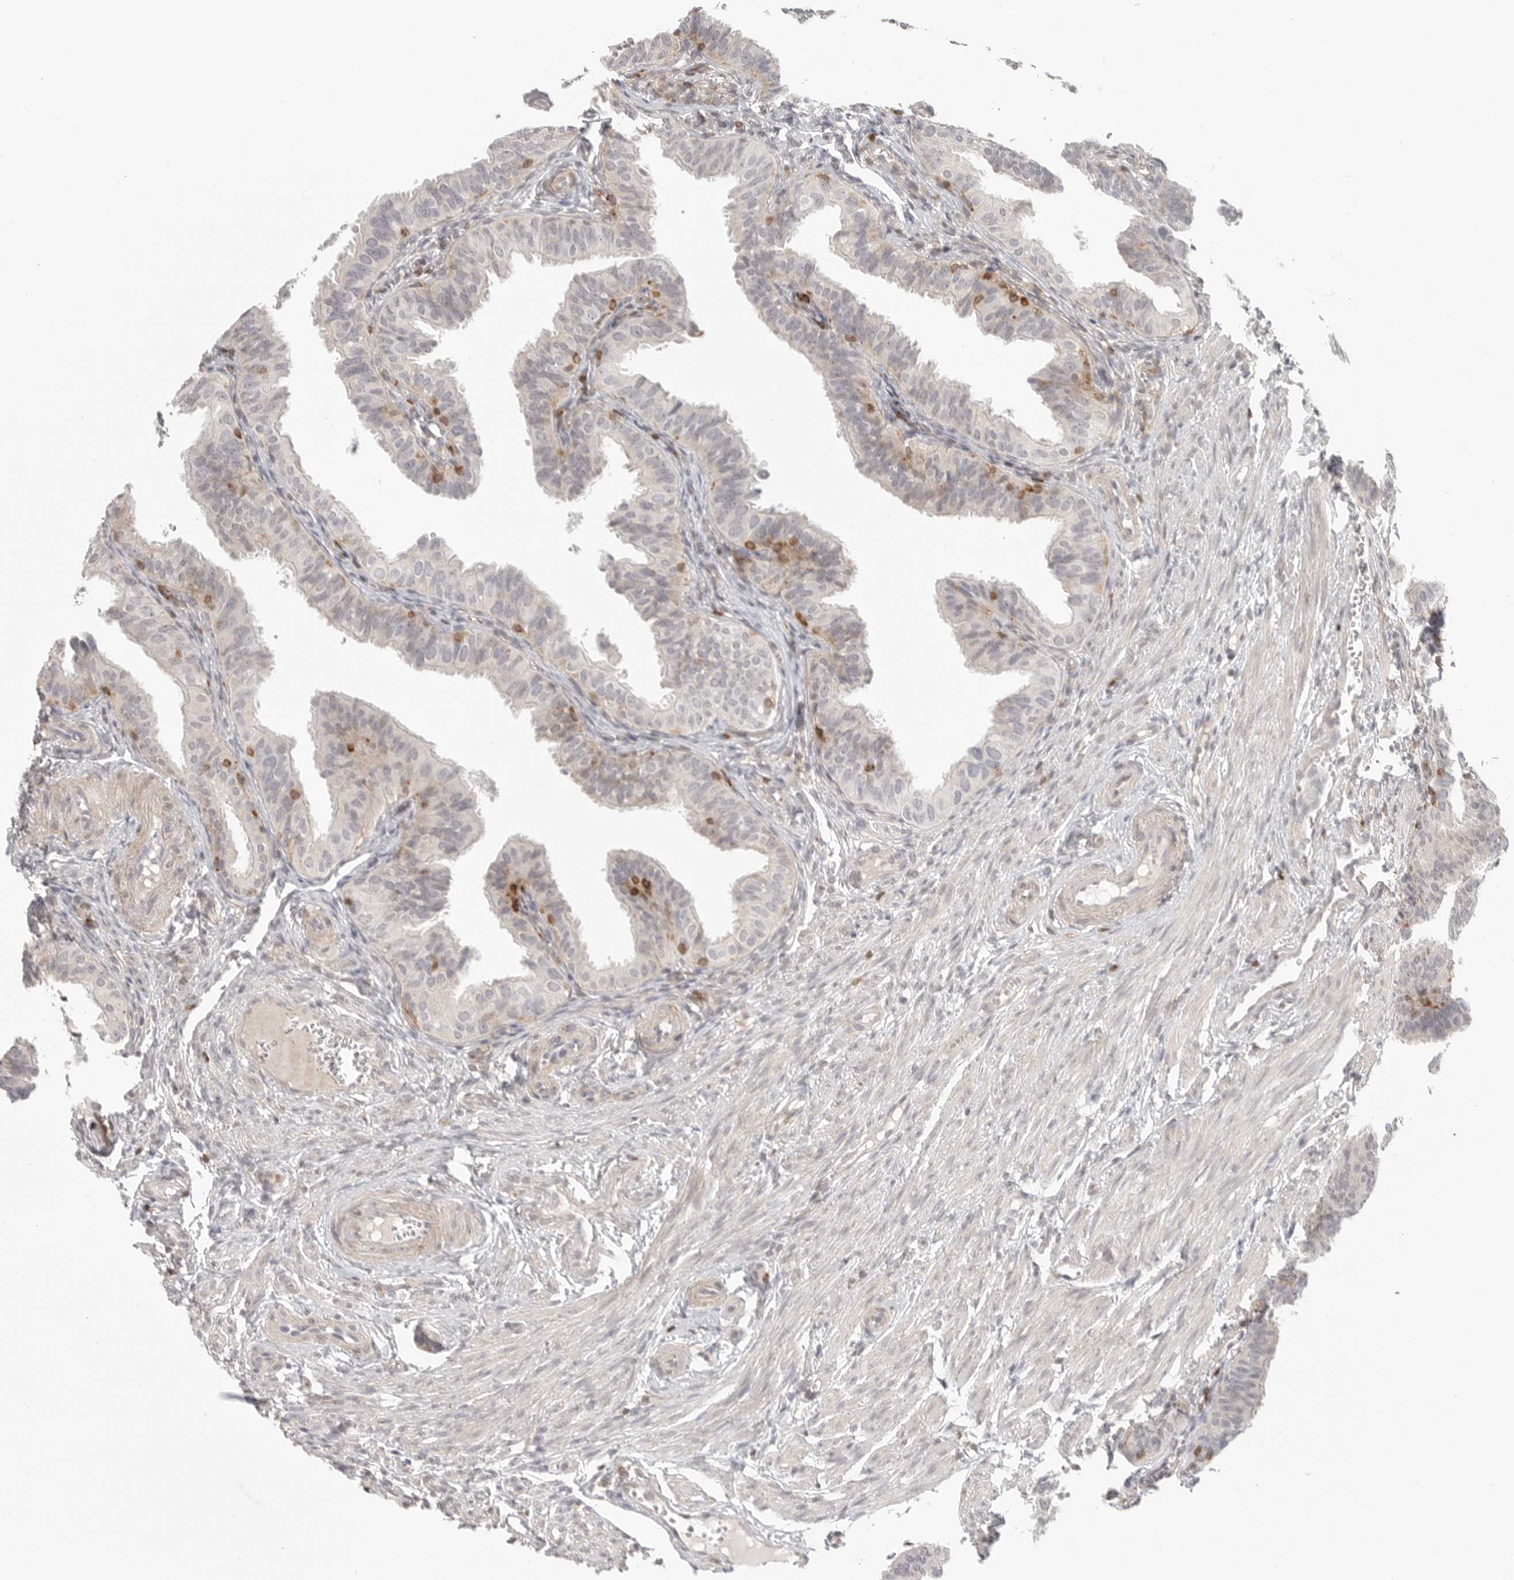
{"staining": {"intensity": "negative", "quantity": "none", "location": "none"}, "tissue": "fallopian tube", "cell_type": "Glandular cells", "image_type": "normal", "snomed": [{"axis": "morphology", "description": "Normal tissue, NOS"}, {"axis": "topography", "description": "Fallopian tube"}], "caption": "Immunohistochemistry (IHC) of normal human fallopian tube reveals no expression in glandular cells.", "gene": "SH3KBP1", "patient": {"sex": "female", "age": 35}}